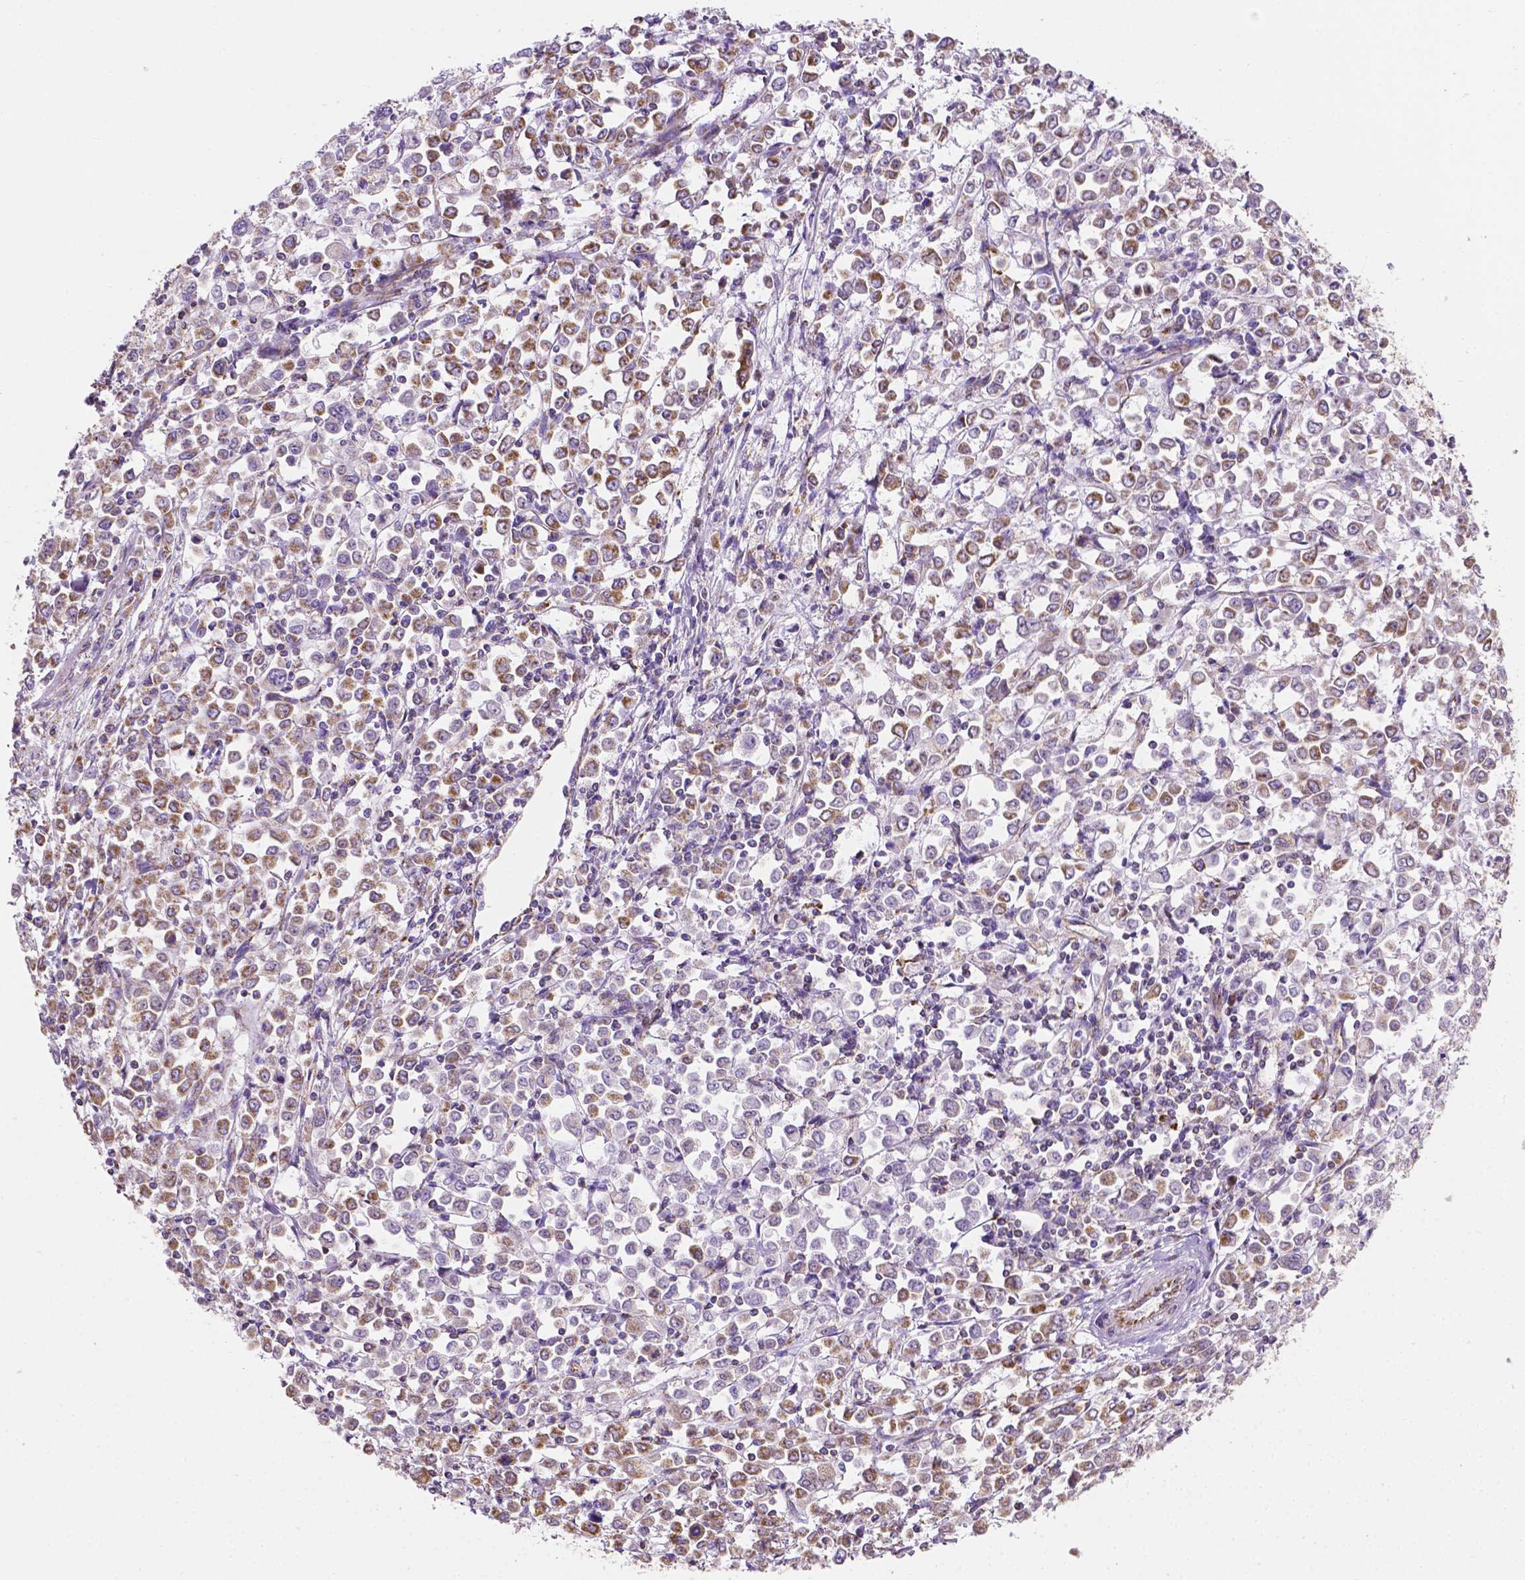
{"staining": {"intensity": "moderate", "quantity": ">75%", "location": "cytoplasmic/membranous"}, "tissue": "stomach cancer", "cell_type": "Tumor cells", "image_type": "cancer", "snomed": [{"axis": "morphology", "description": "Adenocarcinoma, NOS"}, {"axis": "topography", "description": "Stomach, upper"}], "caption": "The image exhibits a brown stain indicating the presence of a protein in the cytoplasmic/membranous of tumor cells in stomach cancer (adenocarcinoma). The staining was performed using DAB (3,3'-diaminobenzidine) to visualize the protein expression in brown, while the nuclei were stained in blue with hematoxylin (Magnification: 20x).", "gene": "RMDN3", "patient": {"sex": "male", "age": 70}}